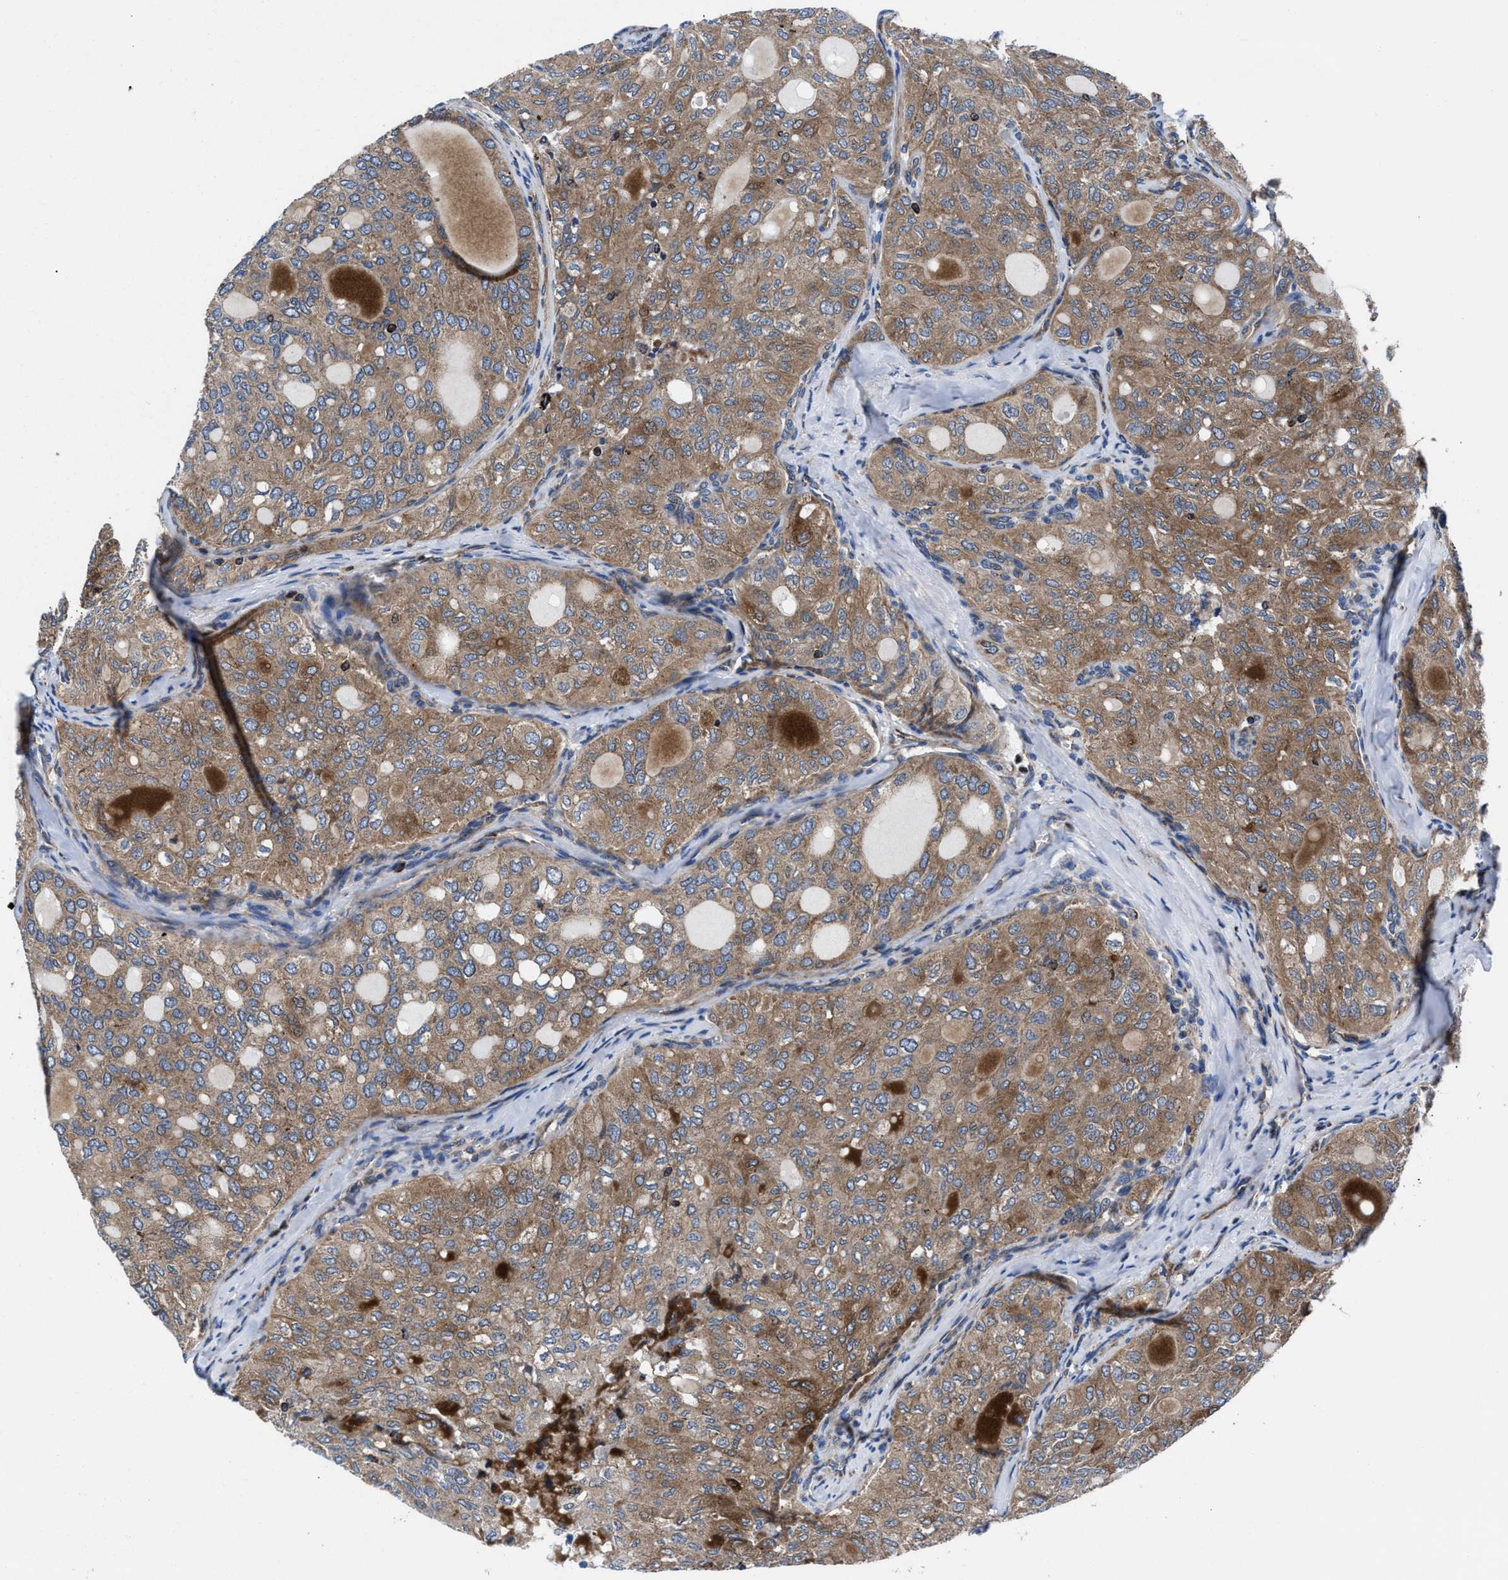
{"staining": {"intensity": "moderate", "quantity": ">75%", "location": "cytoplasmic/membranous"}, "tissue": "thyroid cancer", "cell_type": "Tumor cells", "image_type": "cancer", "snomed": [{"axis": "morphology", "description": "Follicular adenoma carcinoma, NOS"}, {"axis": "topography", "description": "Thyroid gland"}], "caption": "Human follicular adenoma carcinoma (thyroid) stained with a brown dye reveals moderate cytoplasmic/membranous positive positivity in approximately >75% of tumor cells.", "gene": "PRR15L", "patient": {"sex": "male", "age": 75}}